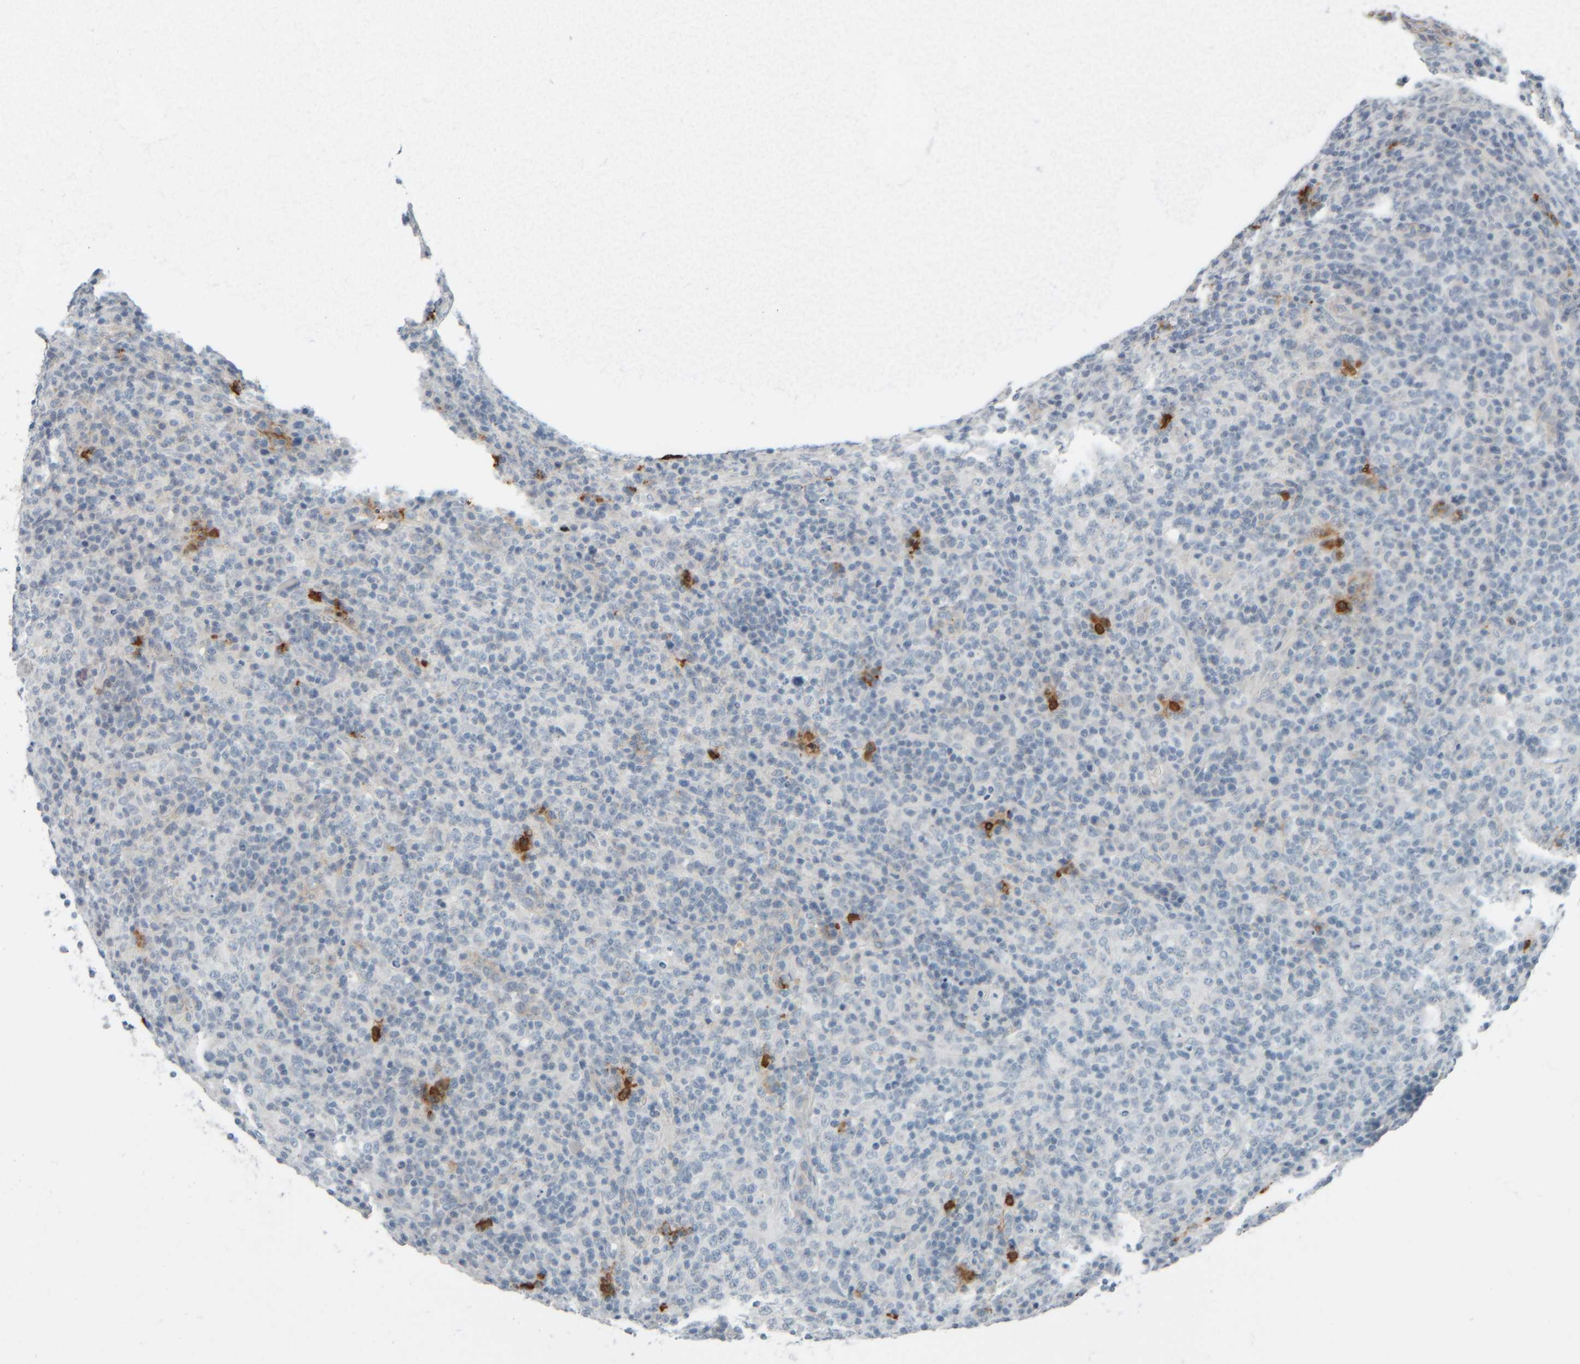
{"staining": {"intensity": "negative", "quantity": "none", "location": "none"}, "tissue": "lymphoma", "cell_type": "Tumor cells", "image_type": "cancer", "snomed": [{"axis": "morphology", "description": "Malignant lymphoma, non-Hodgkin's type, High grade"}, {"axis": "topography", "description": "Lymph node"}], "caption": "Histopathology image shows no protein positivity in tumor cells of malignant lymphoma, non-Hodgkin's type (high-grade) tissue.", "gene": "TPSAB1", "patient": {"sex": "female", "age": 76}}